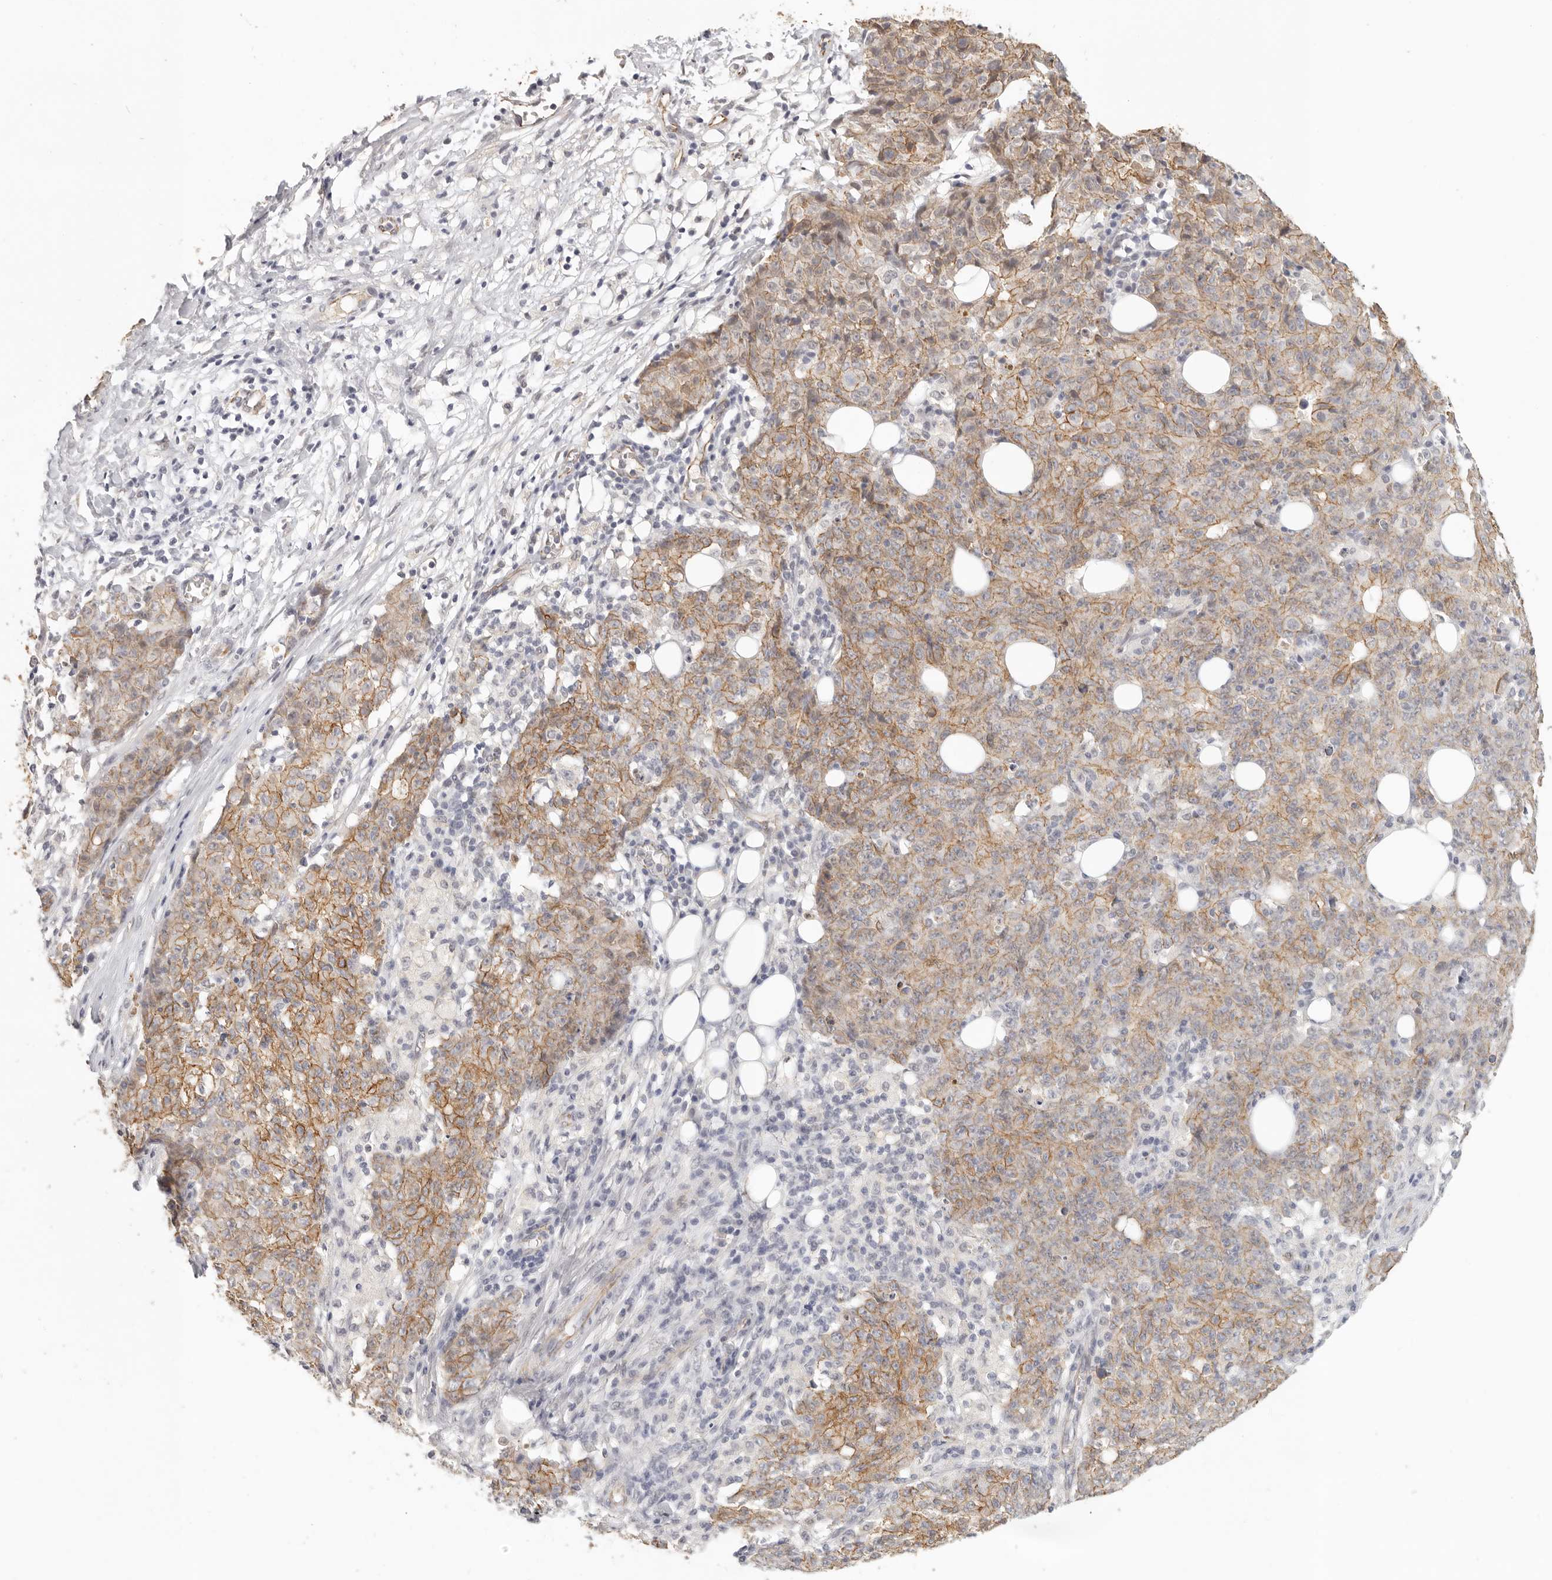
{"staining": {"intensity": "moderate", "quantity": ">75%", "location": "cytoplasmic/membranous"}, "tissue": "ovarian cancer", "cell_type": "Tumor cells", "image_type": "cancer", "snomed": [{"axis": "morphology", "description": "Carcinoma, endometroid"}, {"axis": "topography", "description": "Ovary"}], "caption": "Ovarian cancer stained with immunohistochemistry reveals moderate cytoplasmic/membranous staining in about >75% of tumor cells.", "gene": "ANXA9", "patient": {"sex": "female", "age": 42}}